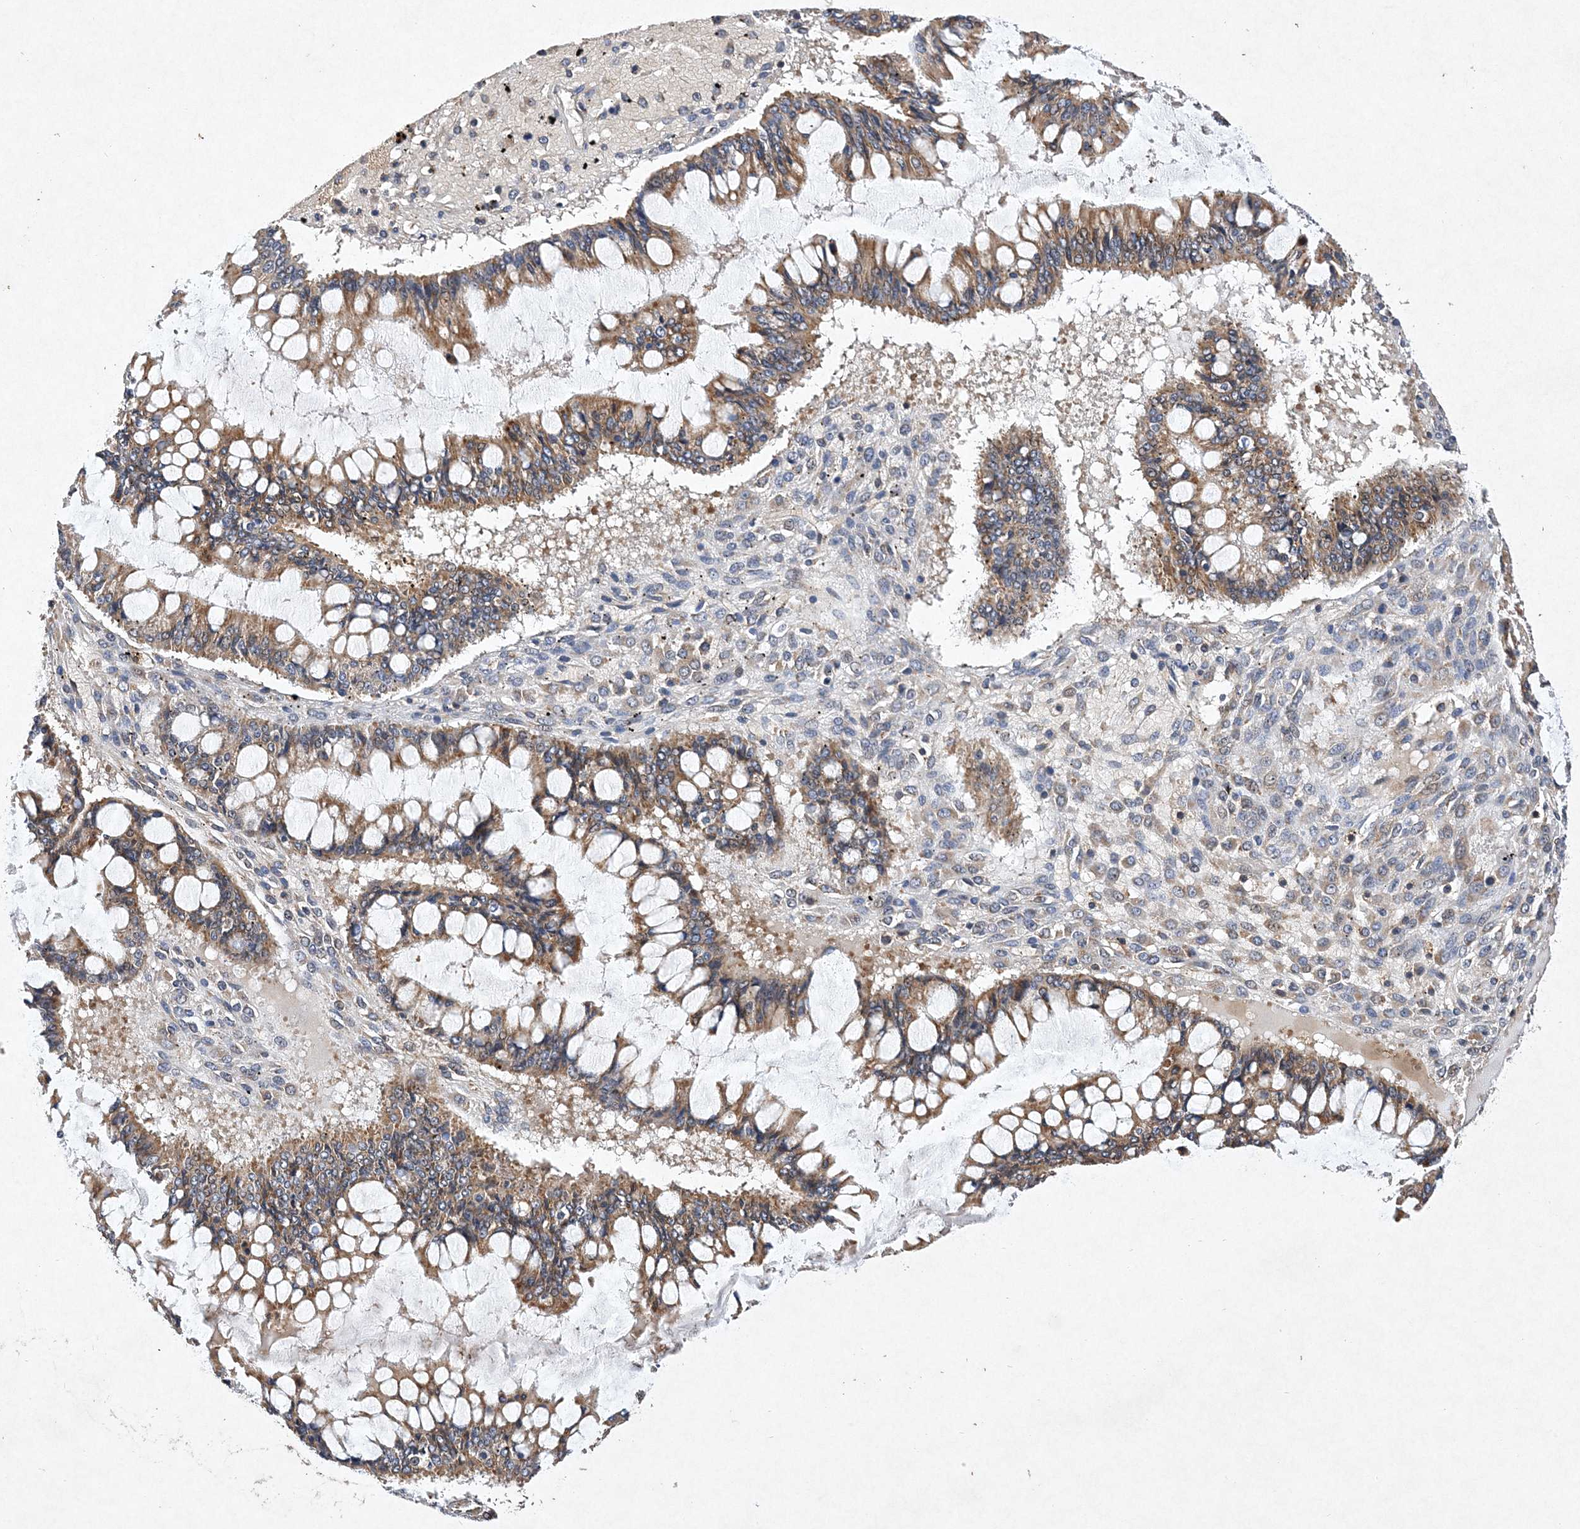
{"staining": {"intensity": "moderate", "quantity": ">75%", "location": "cytoplasmic/membranous"}, "tissue": "ovarian cancer", "cell_type": "Tumor cells", "image_type": "cancer", "snomed": [{"axis": "morphology", "description": "Cystadenocarcinoma, mucinous, NOS"}, {"axis": "topography", "description": "Ovary"}], "caption": "Protein staining demonstrates moderate cytoplasmic/membranous expression in about >75% of tumor cells in ovarian mucinous cystadenocarcinoma.", "gene": "PROSER1", "patient": {"sex": "female", "age": 73}}